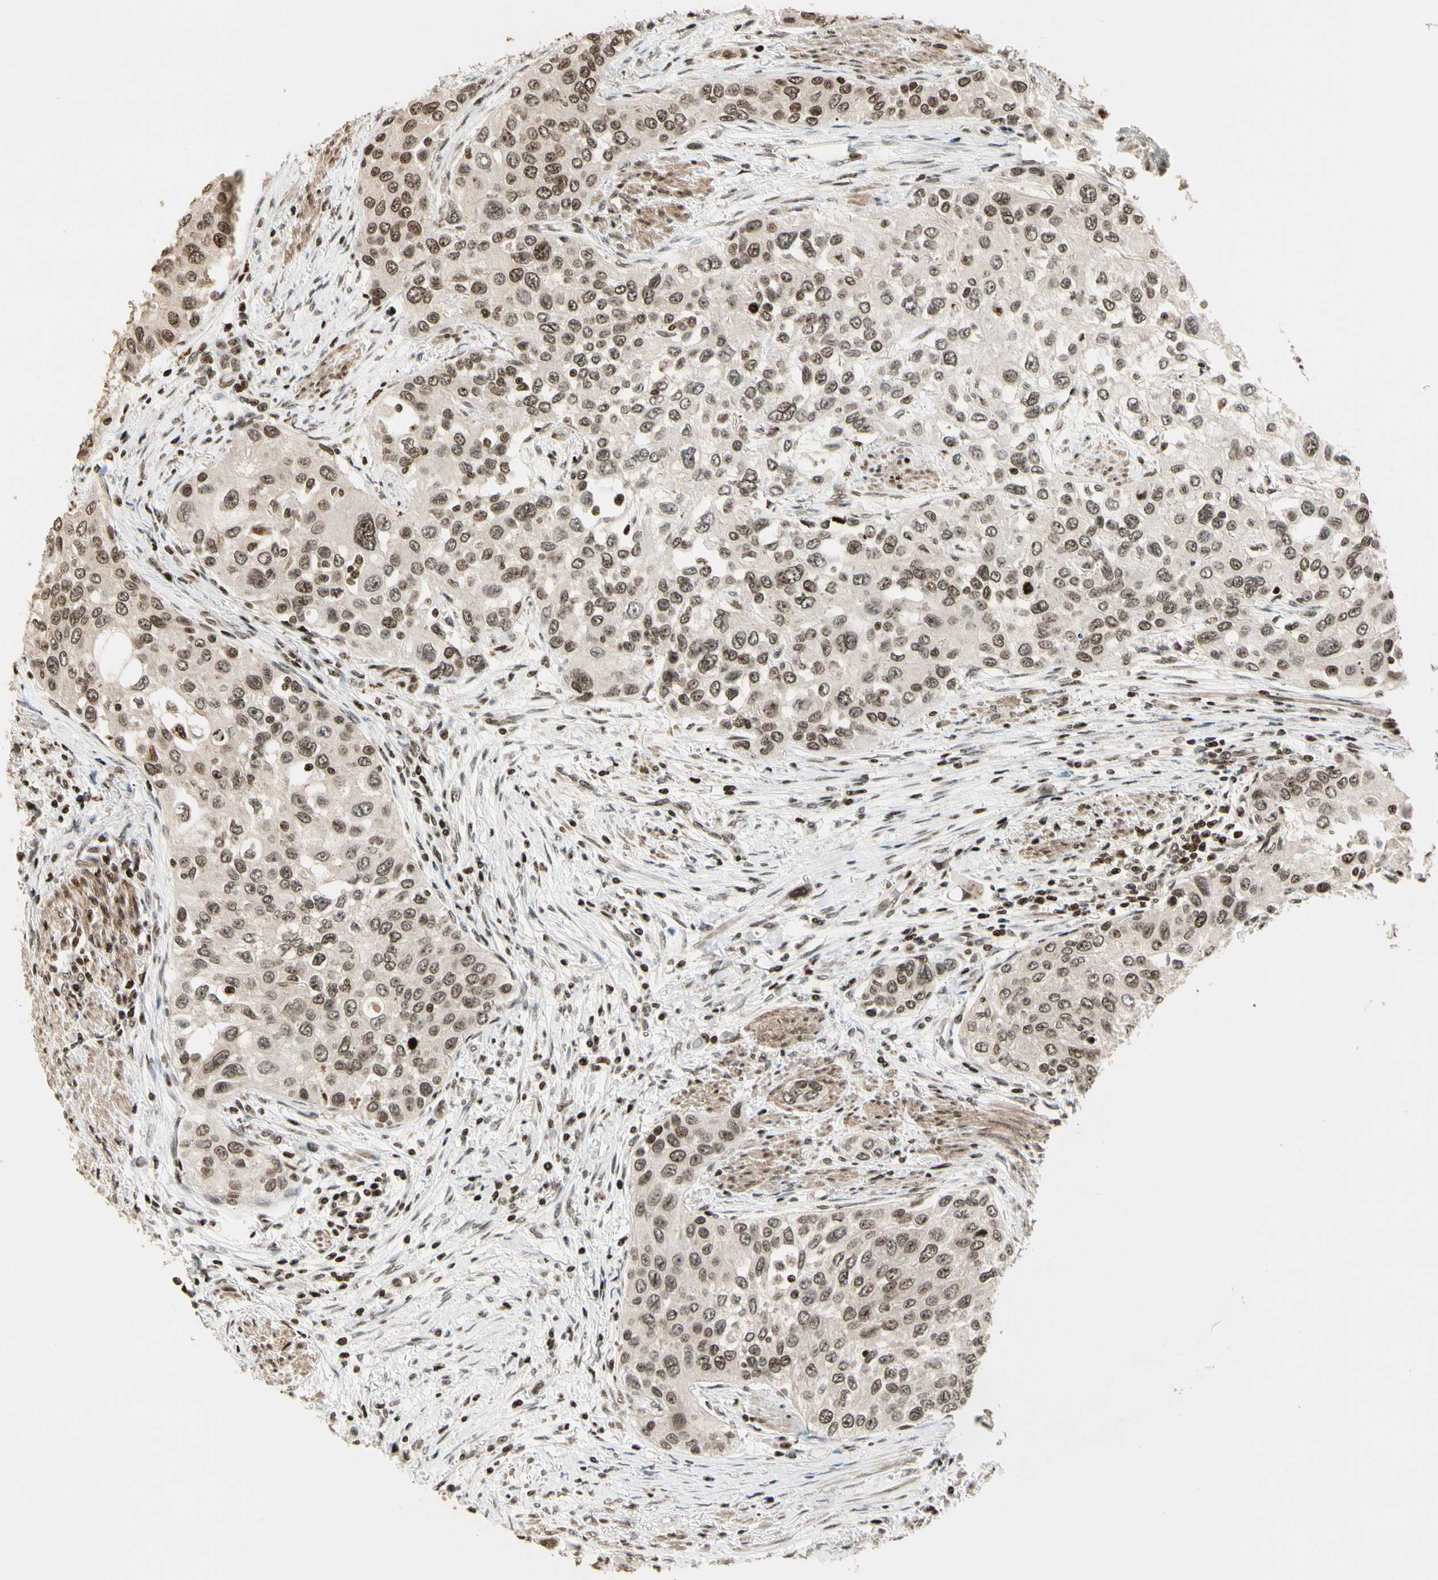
{"staining": {"intensity": "weak", "quantity": ">75%", "location": "nuclear"}, "tissue": "urothelial cancer", "cell_type": "Tumor cells", "image_type": "cancer", "snomed": [{"axis": "morphology", "description": "Urothelial carcinoma, High grade"}, {"axis": "topography", "description": "Urinary bladder"}], "caption": "A brown stain shows weak nuclear positivity of a protein in human urothelial cancer tumor cells.", "gene": "TSHZ3", "patient": {"sex": "female", "age": 56}}